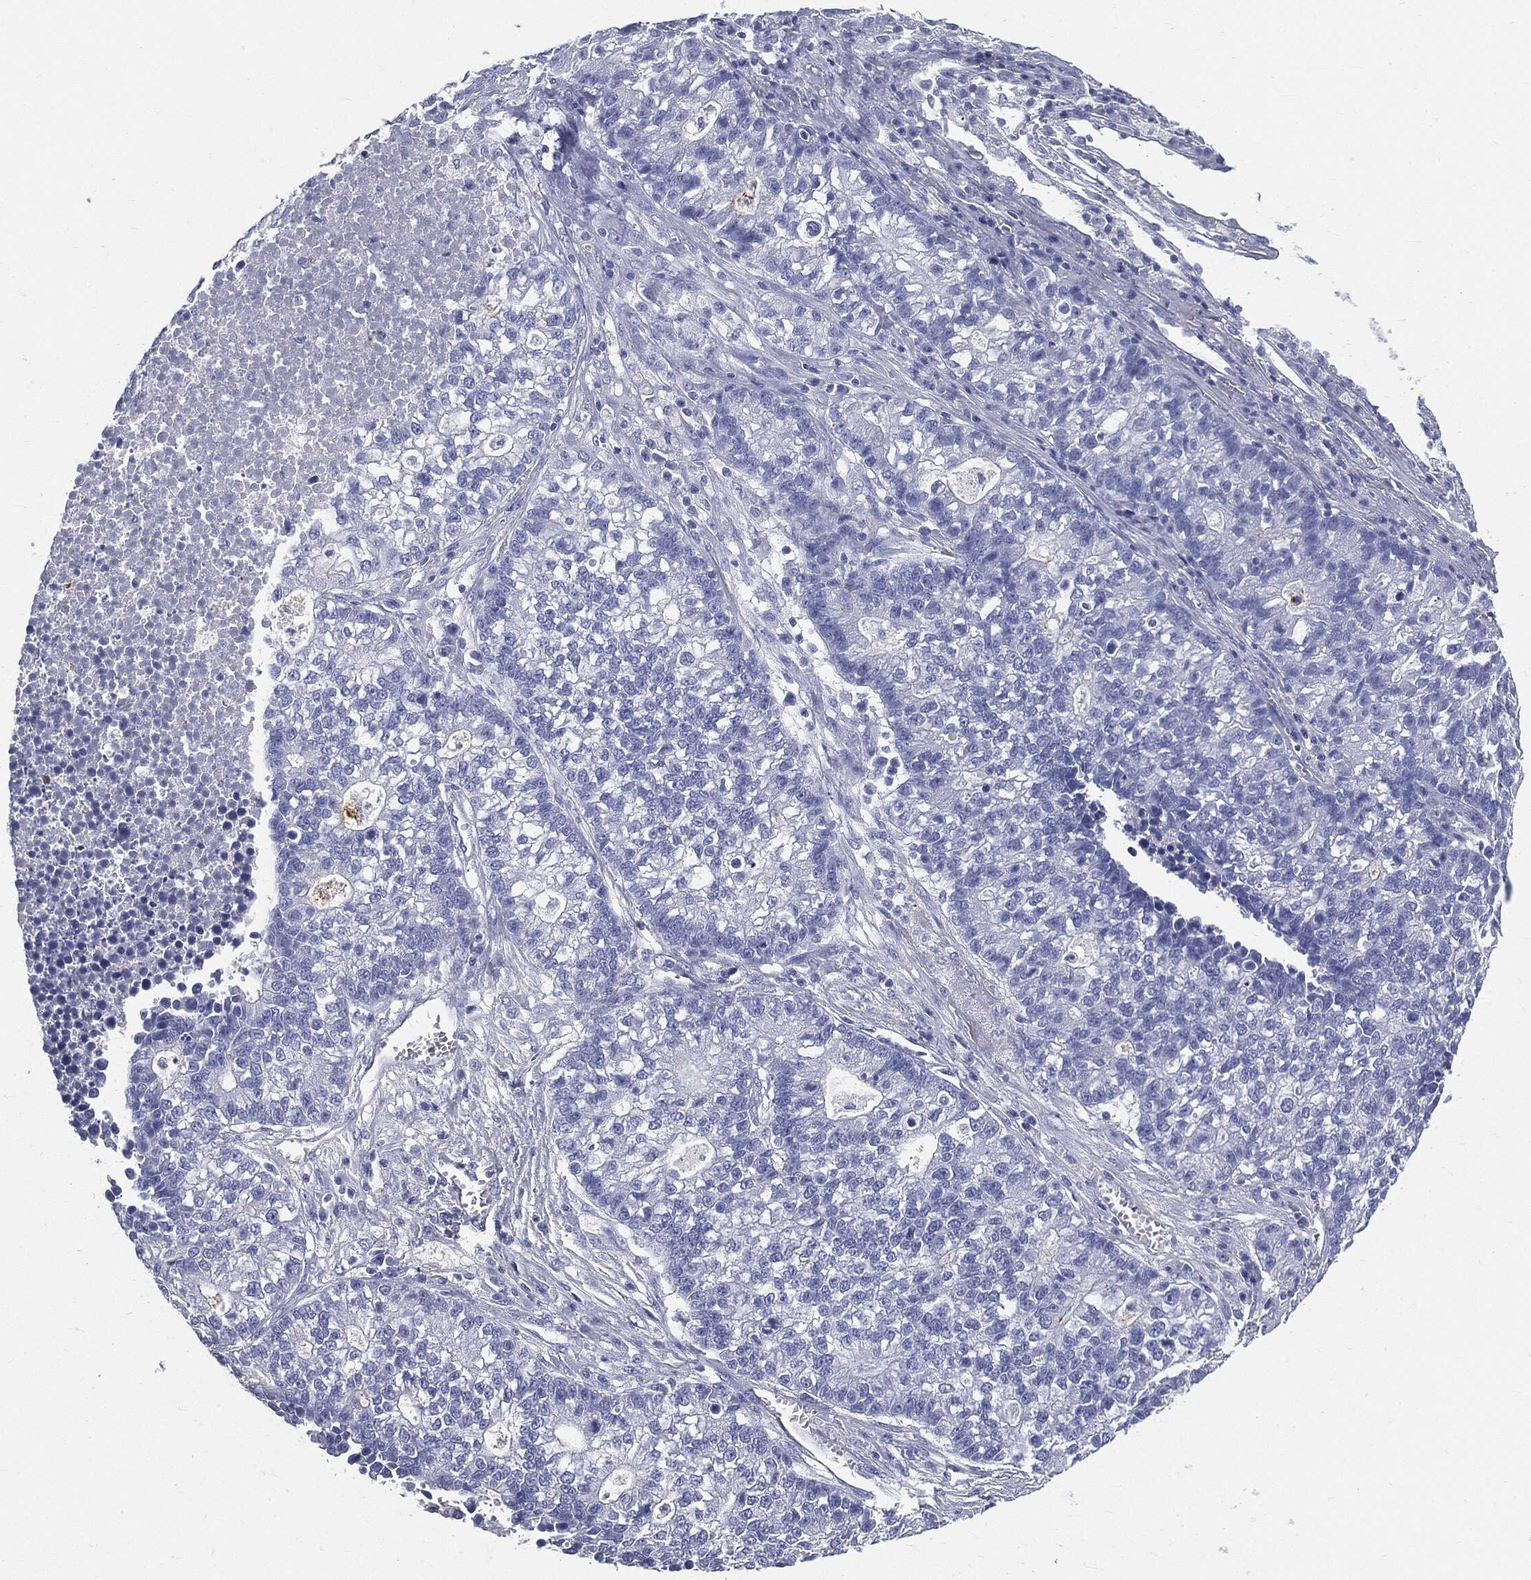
{"staining": {"intensity": "negative", "quantity": "none", "location": "none"}, "tissue": "lung cancer", "cell_type": "Tumor cells", "image_type": "cancer", "snomed": [{"axis": "morphology", "description": "Adenocarcinoma, NOS"}, {"axis": "topography", "description": "Lung"}], "caption": "Tumor cells show no significant expression in lung cancer. (Brightfield microscopy of DAB immunohistochemistry at high magnification).", "gene": "CUZD1", "patient": {"sex": "male", "age": 57}}